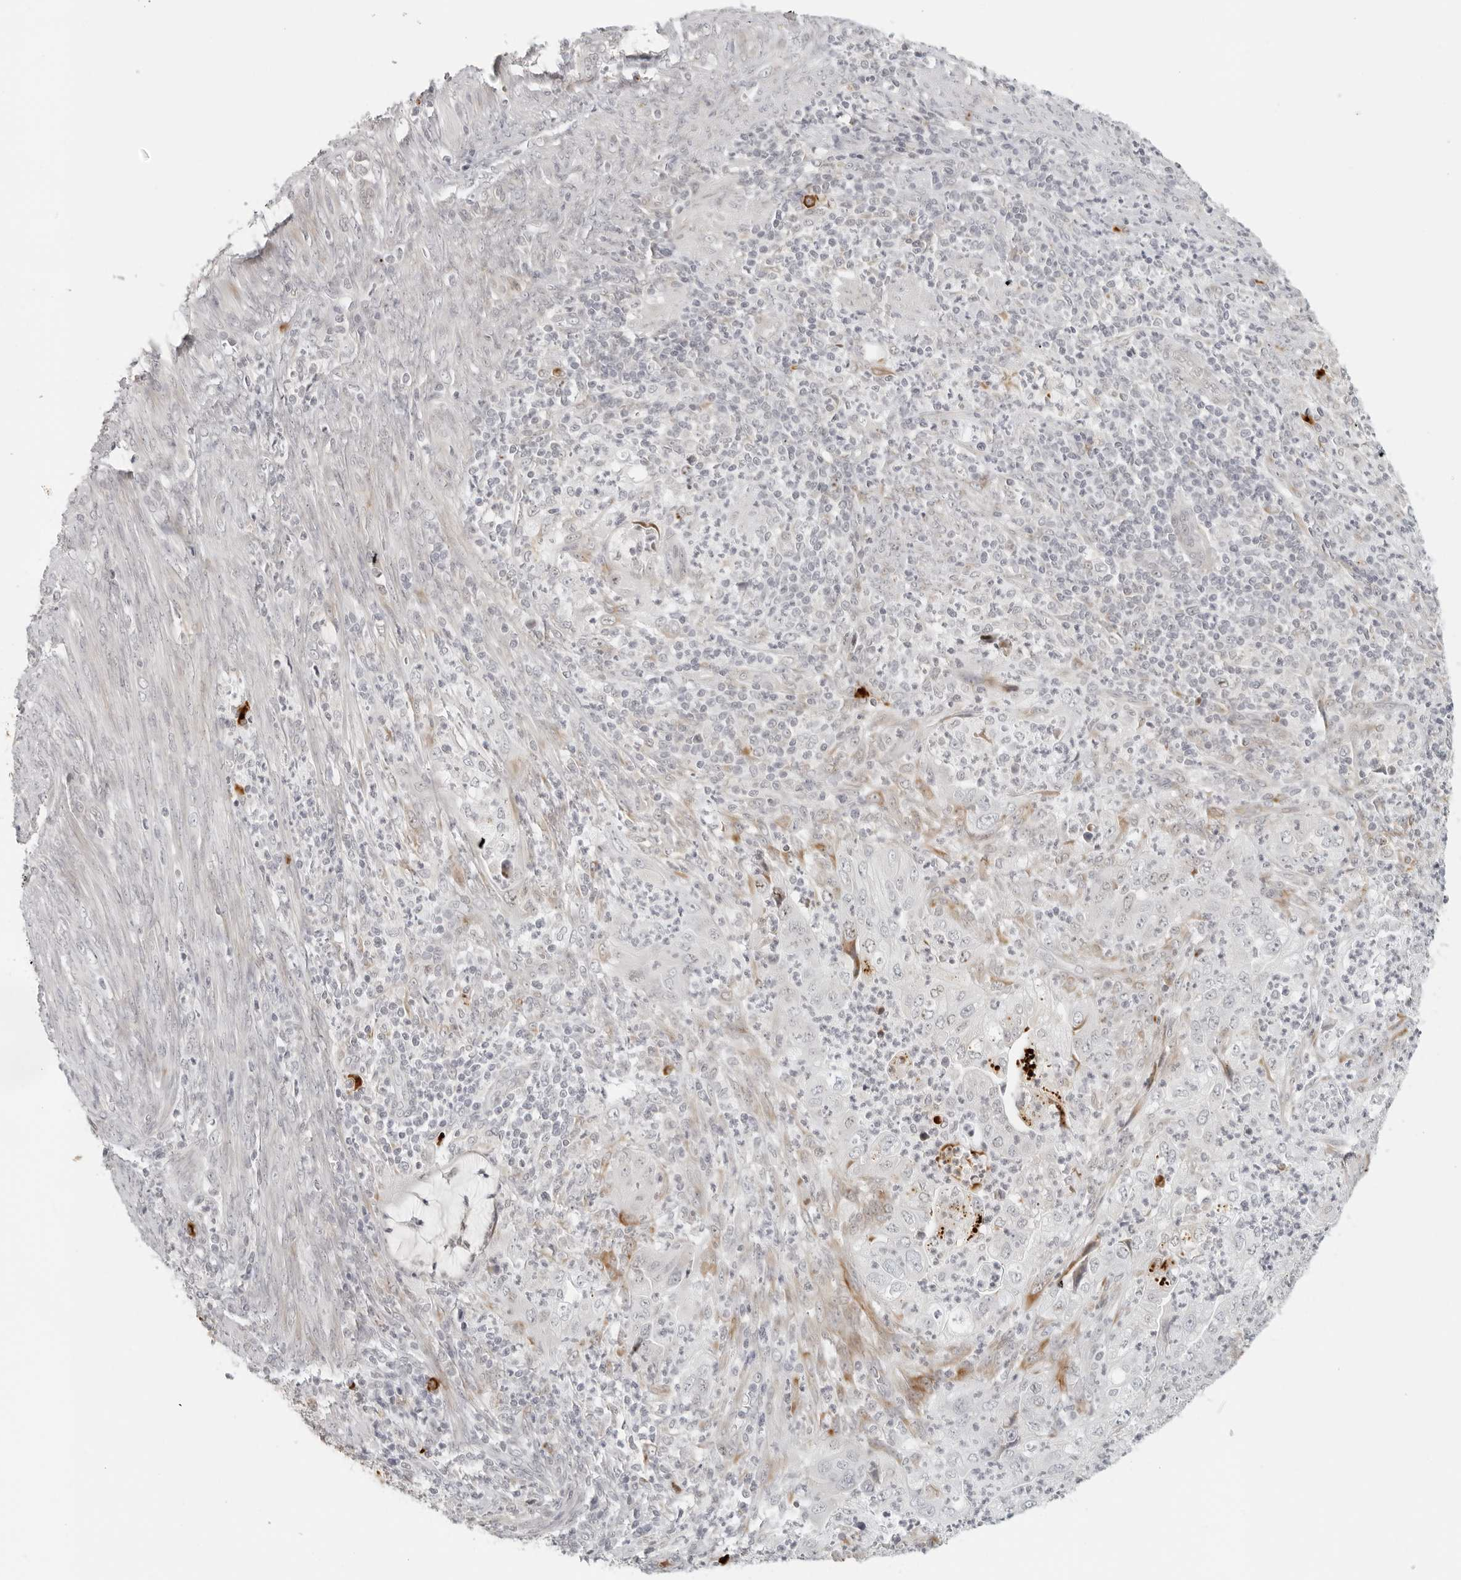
{"staining": {"intensity": "negative", "quantity": "none", "location": "none"}, "tissue": "endometrial cancer", "cell_type": "Tumor cells", "image_type": "cancer", "snomed": [{"axis": "morphology", "description": "Adenocarcinoma, NOS"}, {"axis": "topography", "description": "Endometrium"}], "caption": "There is no significant staining in tumor cells of adenocarcinoma (endometrial).", "gene": "ZNF678", "patient": {"sex": "female", "age": 51}}